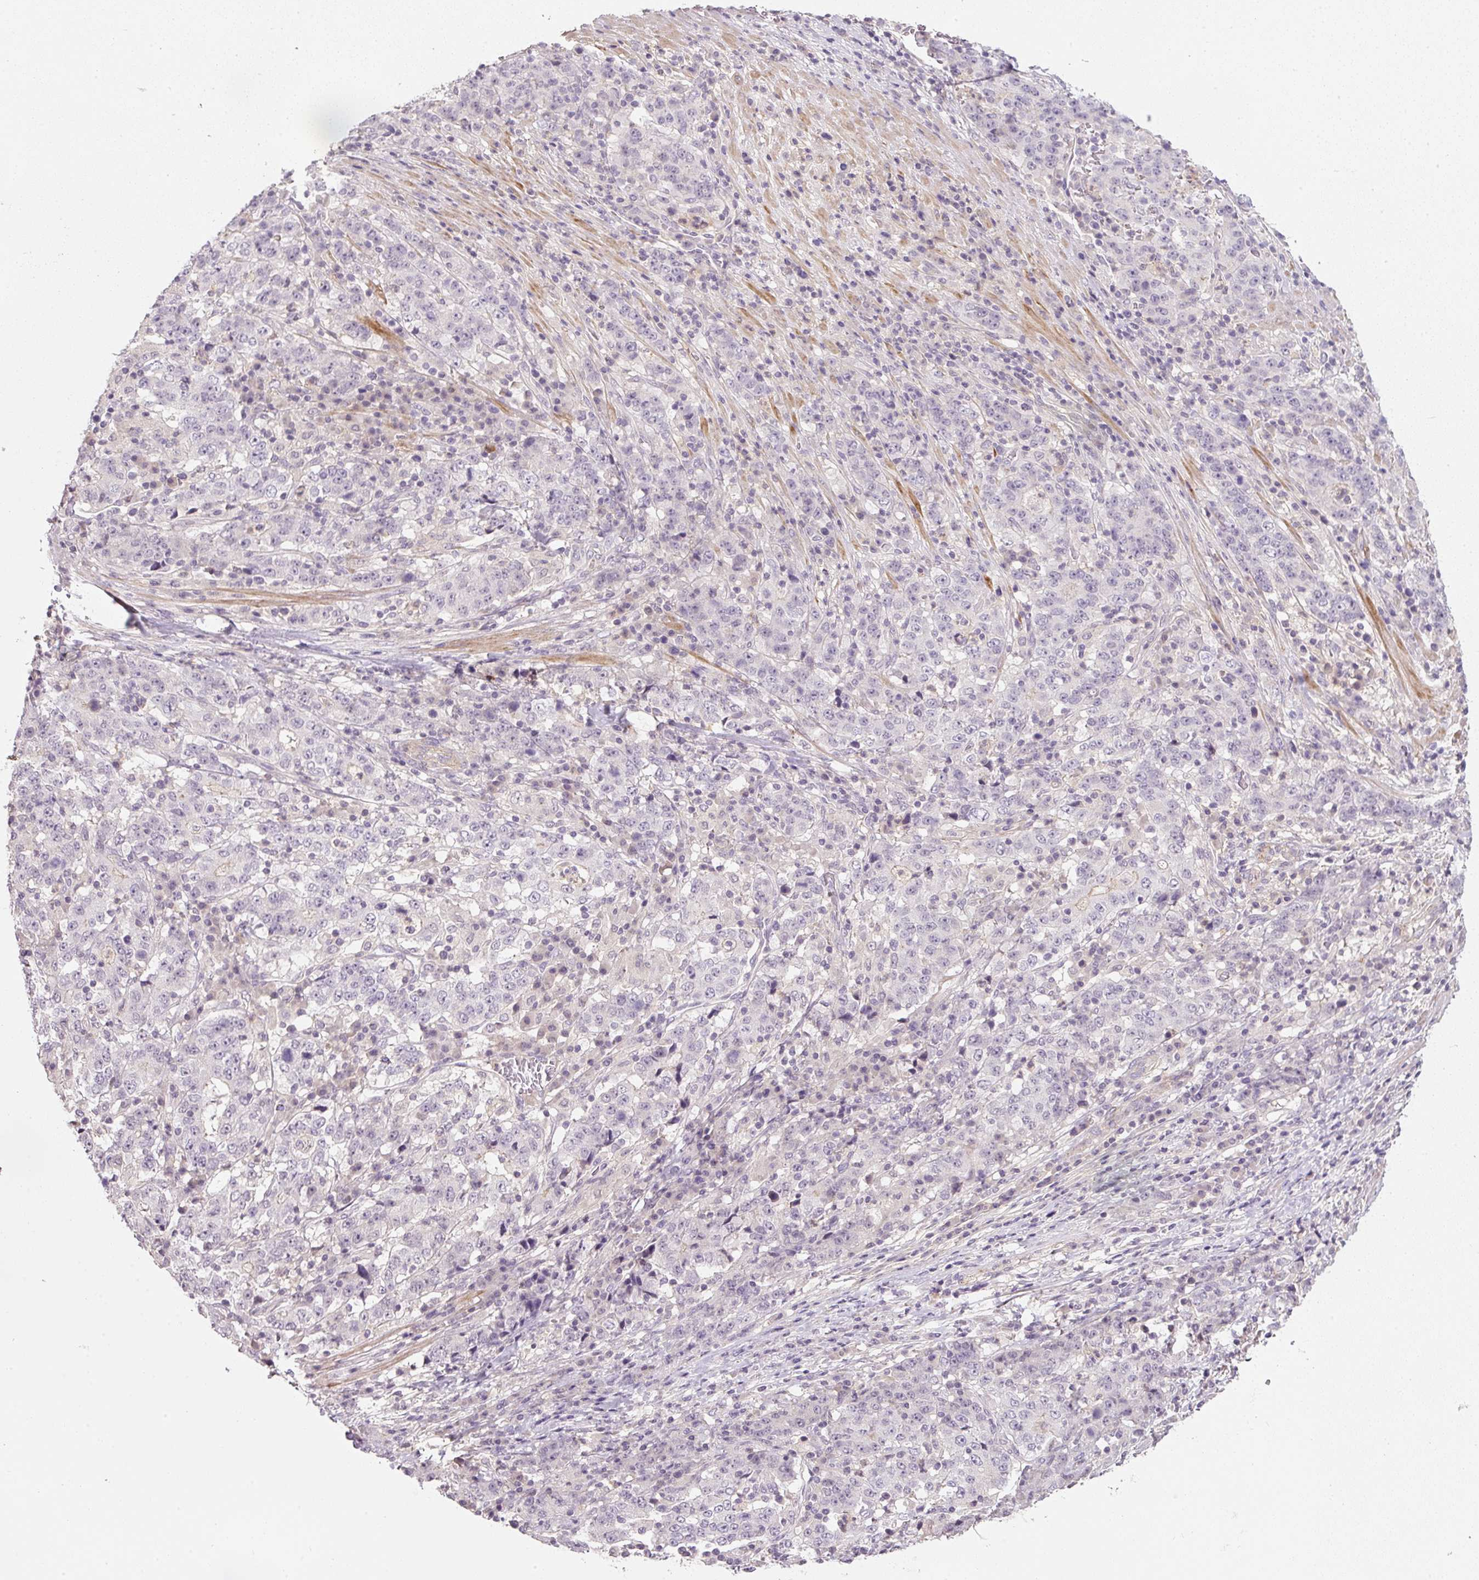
{"staining": {"intensity": "negative", "quantity": "none", "location": "none"}, "tissue": "stomach cancer", "cell_type": "Tumor cells", "image_type": "cancer", "snomed": [{"axis": "morphology", "description": "Adenocarcinoma, NOS"}, {"axis": "topography", "description": "Stomach"}], "caption": "This is an immunohistochemistry (IHC) micrograph of human stomach cancer (adenocarcinoma). There is no expression in tumor cells.", "gene": "TIRAP", "patient": {"sex": "male", "age": 59}}